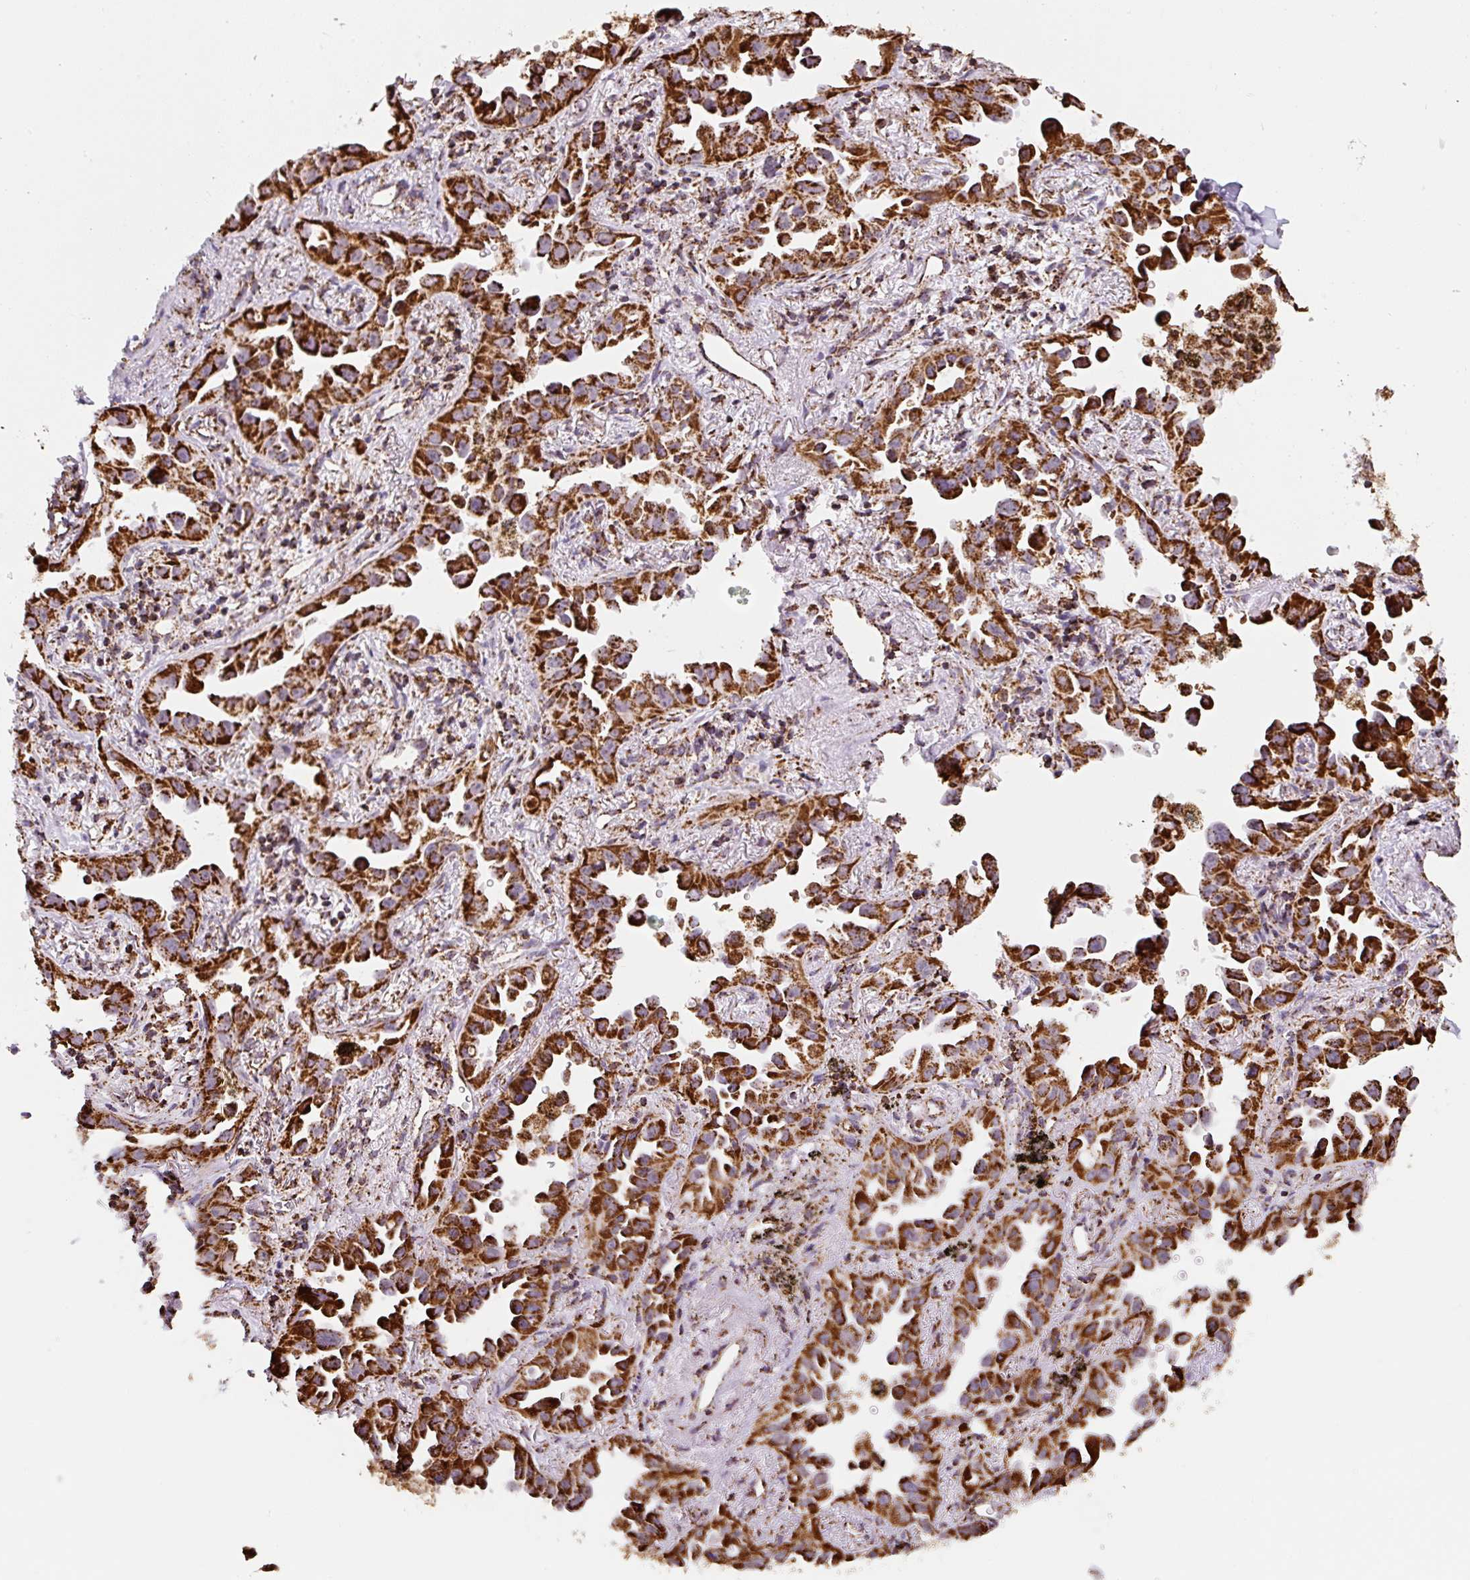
{"staining": {"intensity": "strong", "quantity": ">75%", "location": "cytoplasmic/membranous"}, "tissue": "lung cancer", "cell_type": "Tumor cells", "image_type": "cancer", "snomed": [{"axis": "morphology", "description": "Adenocarcinoma, NOS"}, {"axis": "topography", "description": "Lung"}], "caption": "Protein analysis of lung cancer (adenocarcinoma) tissue exhibits strong cytoplasmic/membranous staining in approximately >75% of tumor cells.", "gene": "ATP5F1A", "patient": {"sex": "male", "age": 68}}